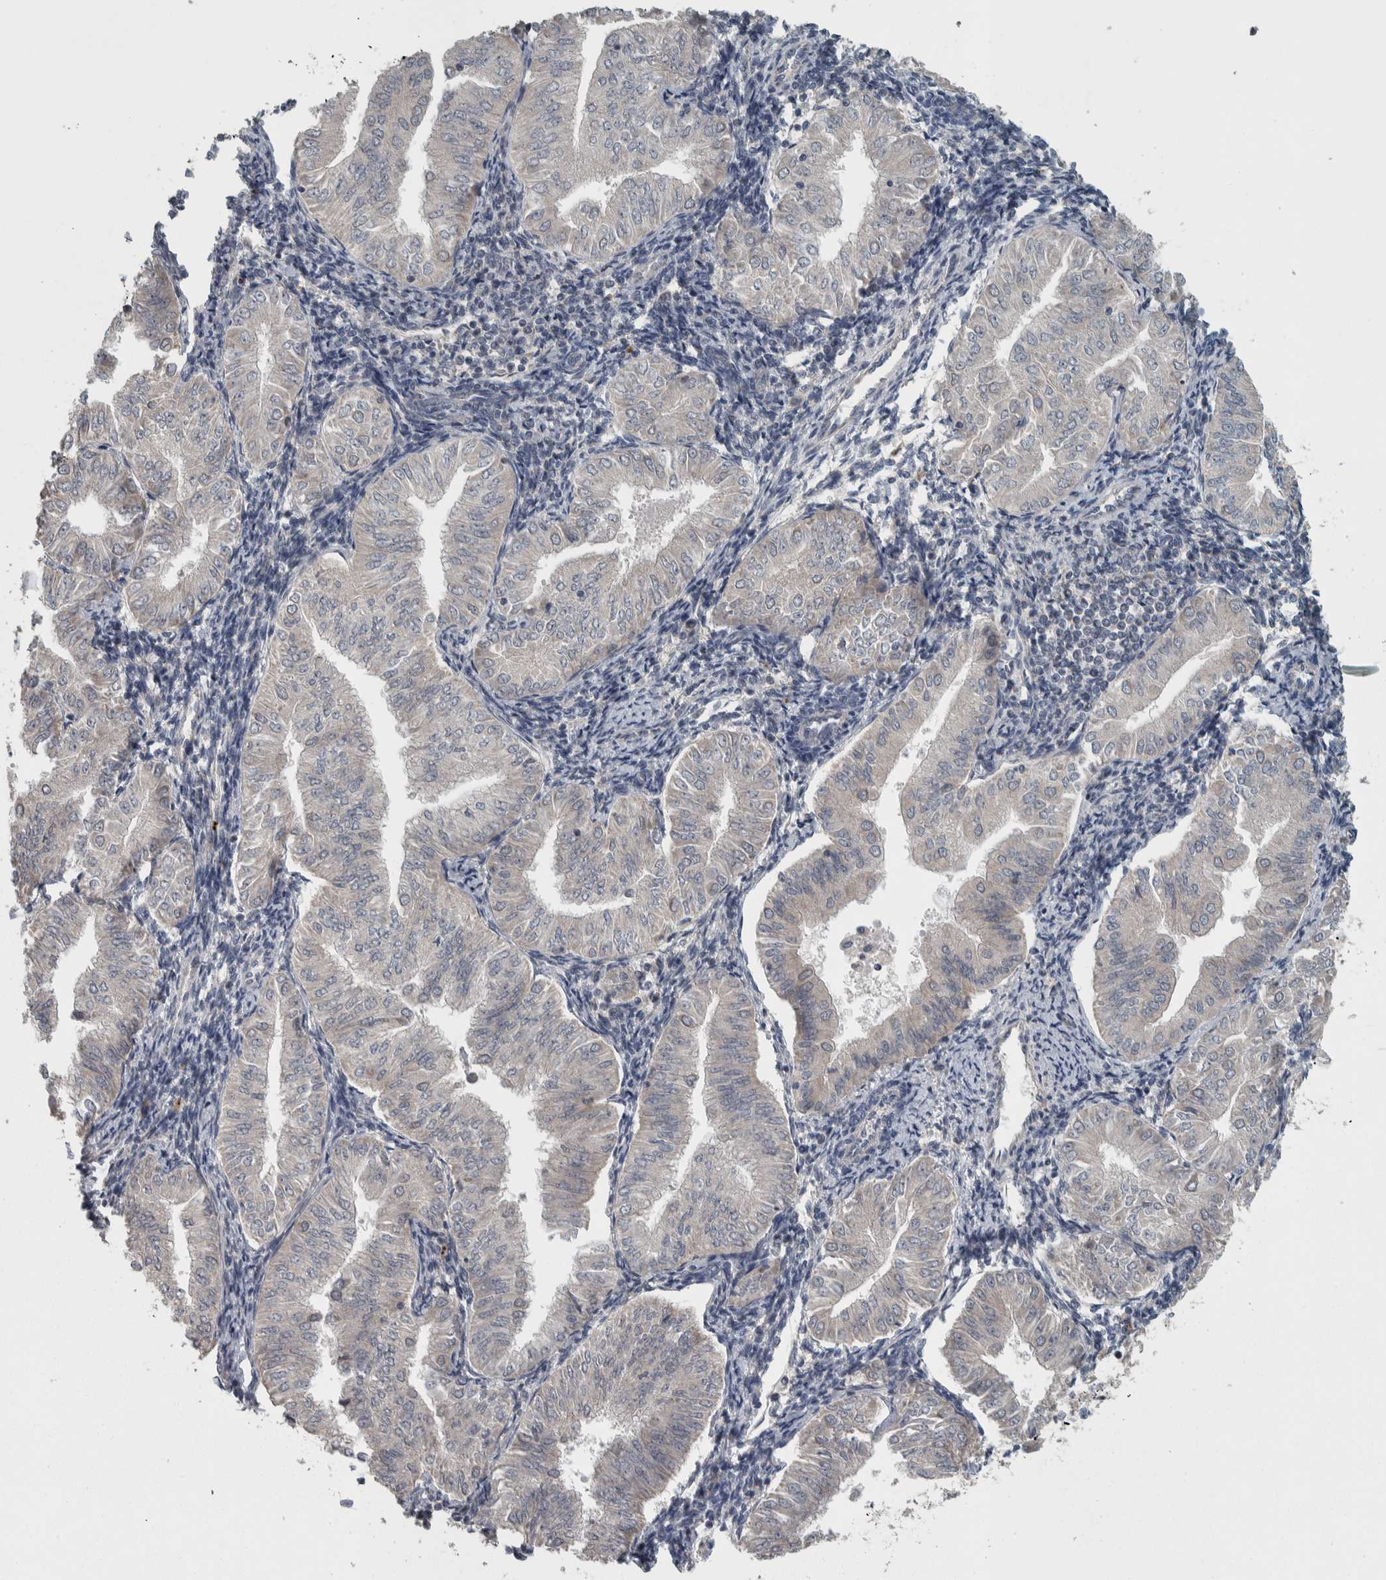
{"staining": {"intensity": "negative", "quantity": "none", "location": "none"}, "tissue": "endometrial cancer", "cell_type": "Tumor cells", "image_type": "cancer", "snomed": [{"axis": "morphology", "description": "Normal tissue, NOS"}, {"axis": "morphology", "description": "Adenocarcinoma, NOS"}, {"axis": "topography", "description": "Endometrium"}], "caption": "Histopathology image shows no protein staining in tumor cells of endometrial cancer (adenocarcinoma) tissue.", "gene": "SRP68", "patient": {"sex": "female", "age": 53}}